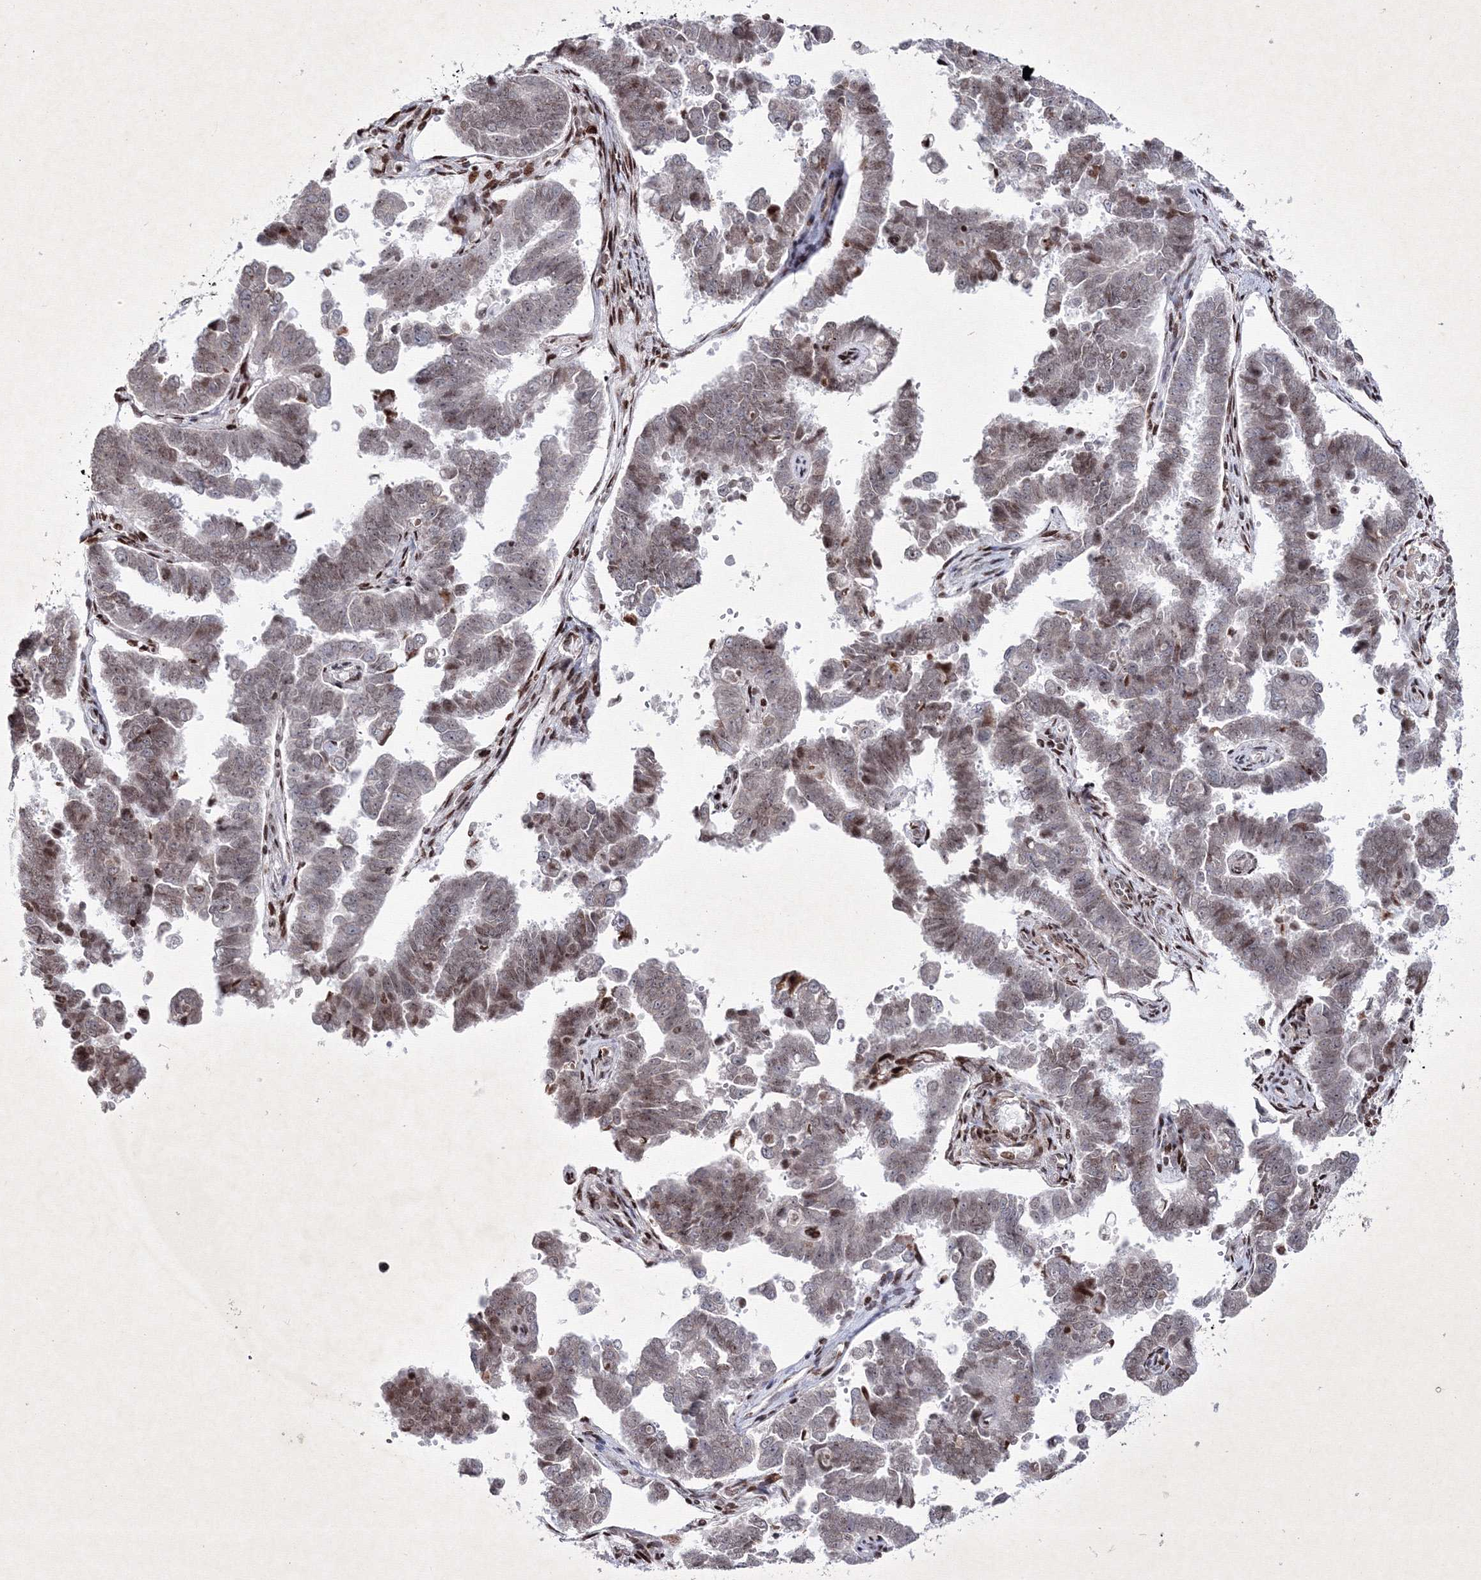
{"staining": {"intensity": "weak", "quantity": "25%-75%", "location": "nuclear"}, "tissue": "endometrial cancer", "cell_type": "Tumor cells", "image_type": "cancer", "snomed": [{"axis": "morphology", "description": "Adenocarcinoma, NOS"}, {"axis": "topography", "description": "Endometrium"}], "caption": "The immunohistochemical stain highlights weak nuclear positivity in tumor cells of adenocarcinoma (endometrial) tissue. The staining was performed using DAB (3,3'-diaminobenzidine), with brown indicating positive protein expression. Nuclei are stained blue with hematoxylin.", "gene": "SMIM29", "patient": {"sex": "female", "age": 75}}